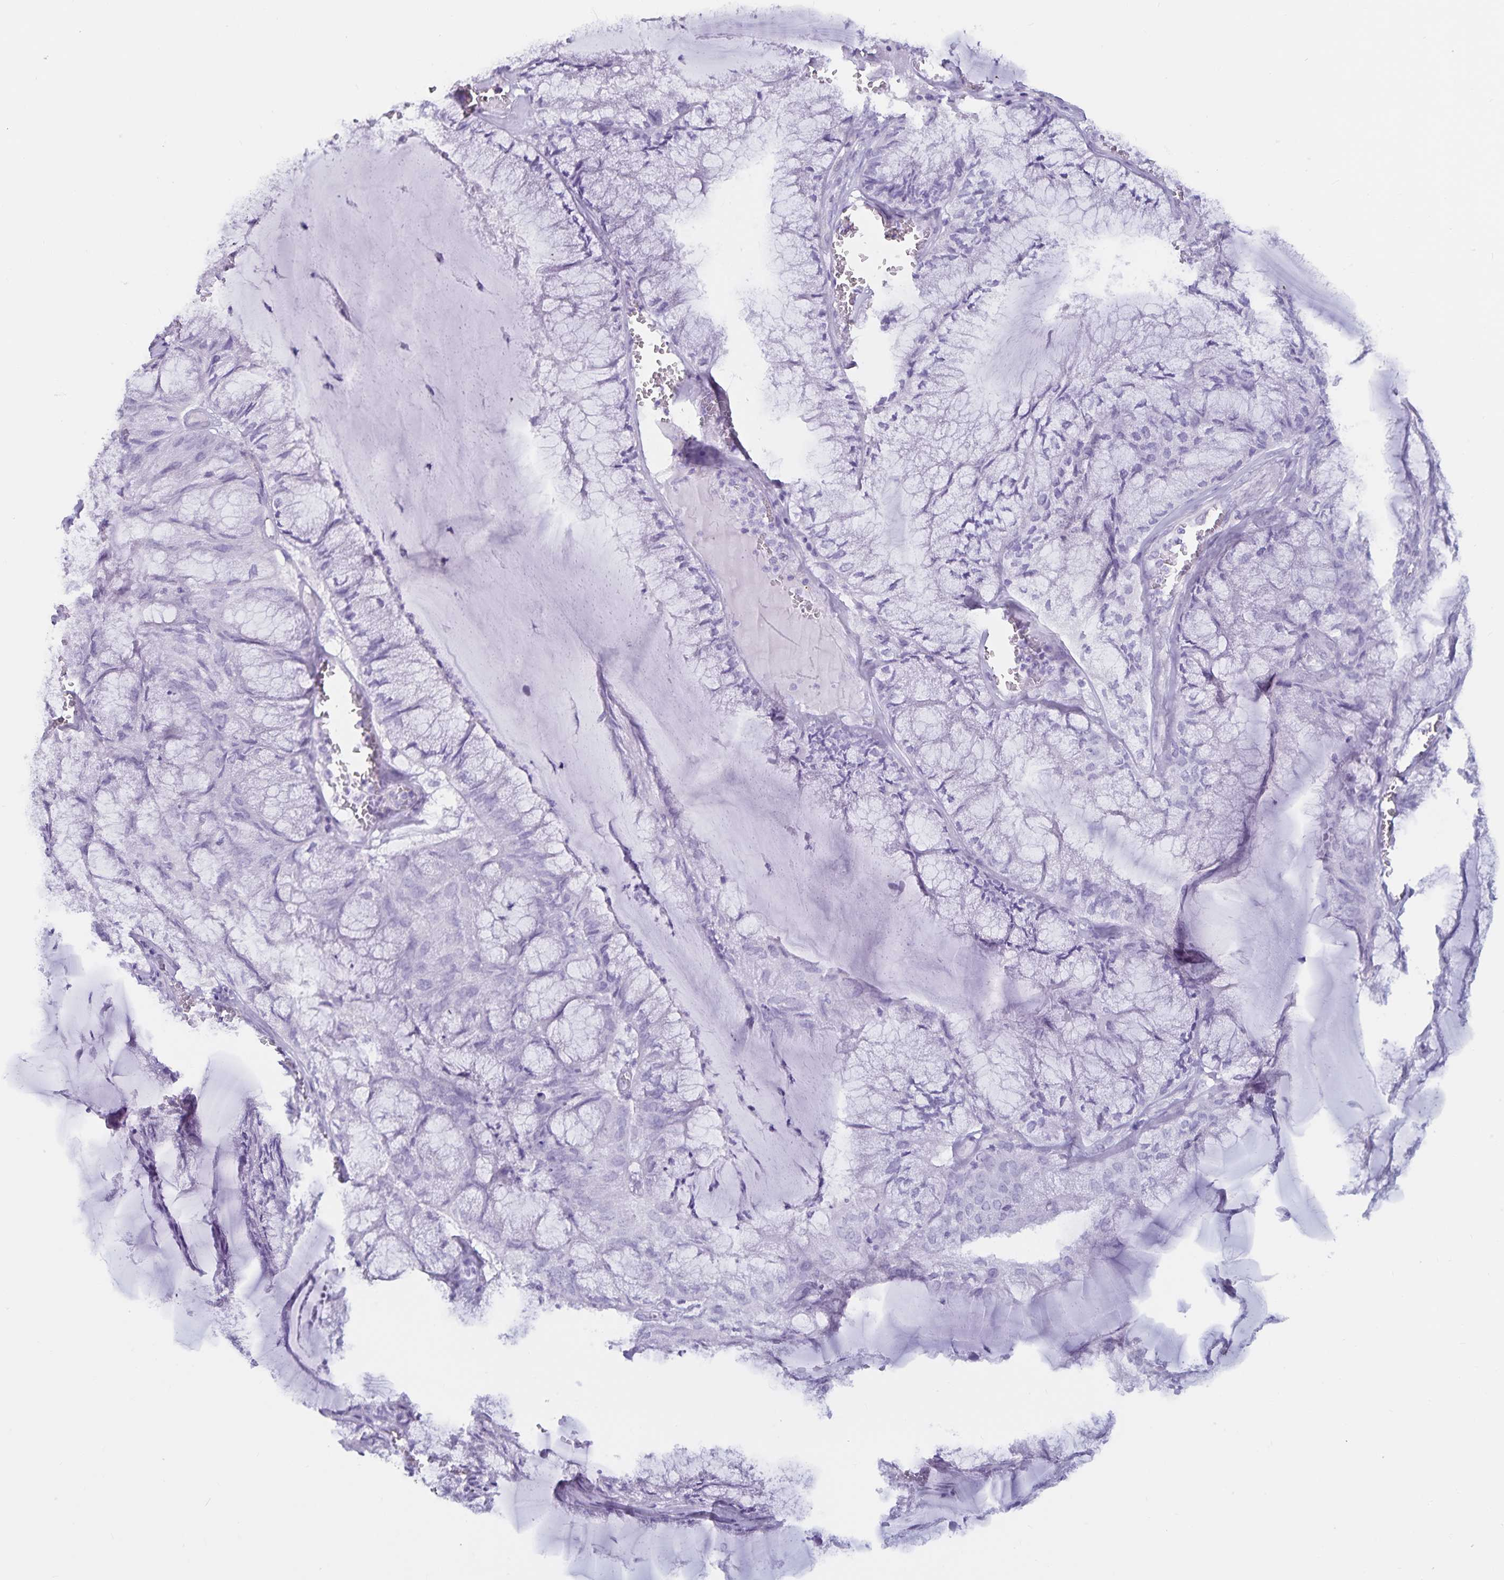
{"staining": {"intensity": "negative", "quantity": "none", "location": "none"}, "tissue": "endometrial cancer", "cell_type": "Tumor cells", "image_type": "cancer", "snomed": [{"axis": "morphology", "description": "Carcinoma, NOS"}, {"axis": "topography", "description": "Endometrium"}], "caption": "High power microscopy photomicrograph of an immunohistochemistry image of endometrial cancer, revealing no significant staining in tumor cells.", "gene": "GPR137", "patient": {"sex": "female", "age": 62}}